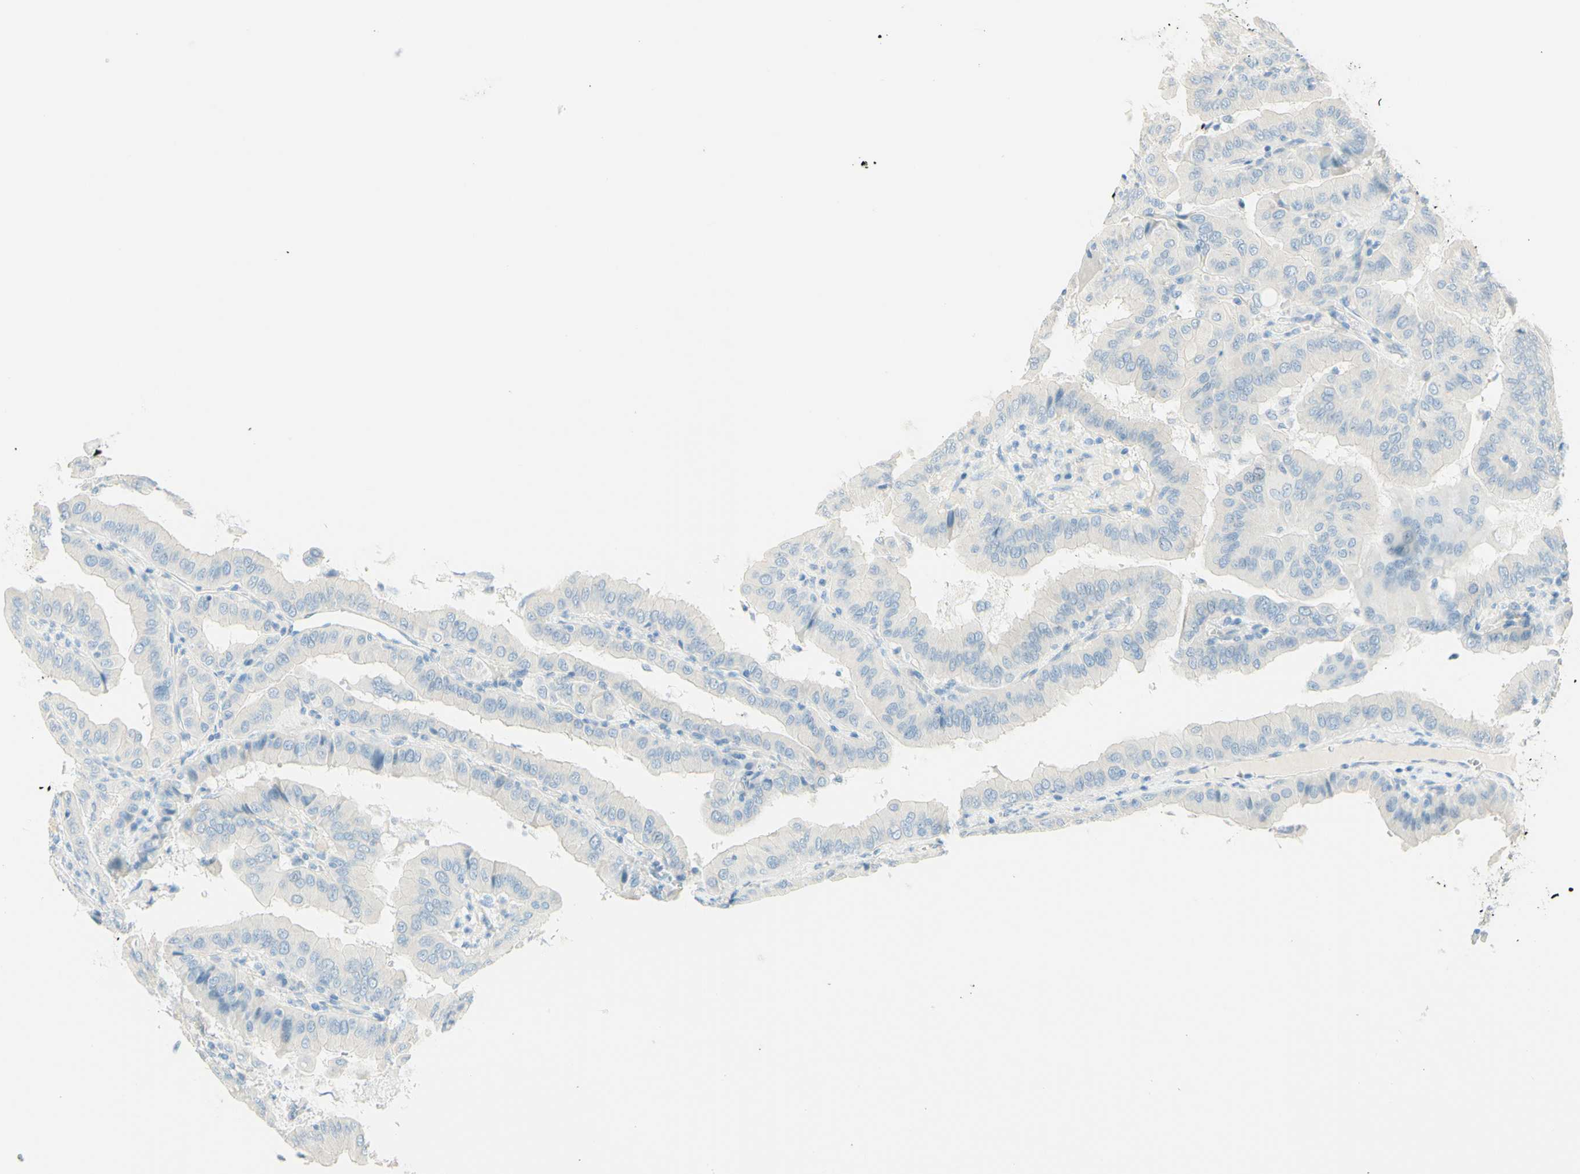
{"staining": {"intensity": "negative", "quantity": "none", "location": "none"}, "tissue": "thyroid cancer", "cell_type": "Tumor cells", "image_type": "cancer", "snomed": [{"axis": "morphology", "description": "Papillary adenocarcinoma, NOS"}, {"axis": "topography", "description": "Thyroid gland"}], "caption": "An IHC micrograph of papillary adenocarcinoma (thyroid) is shown. There is no staining in tumor cells of papillary adenocarcinoma (thyroid). (DAB immunohistochemistry with hematoxylin counter stain).", "gene": "TMEM132D", "patient": {"sex": "male", "age": 33}}